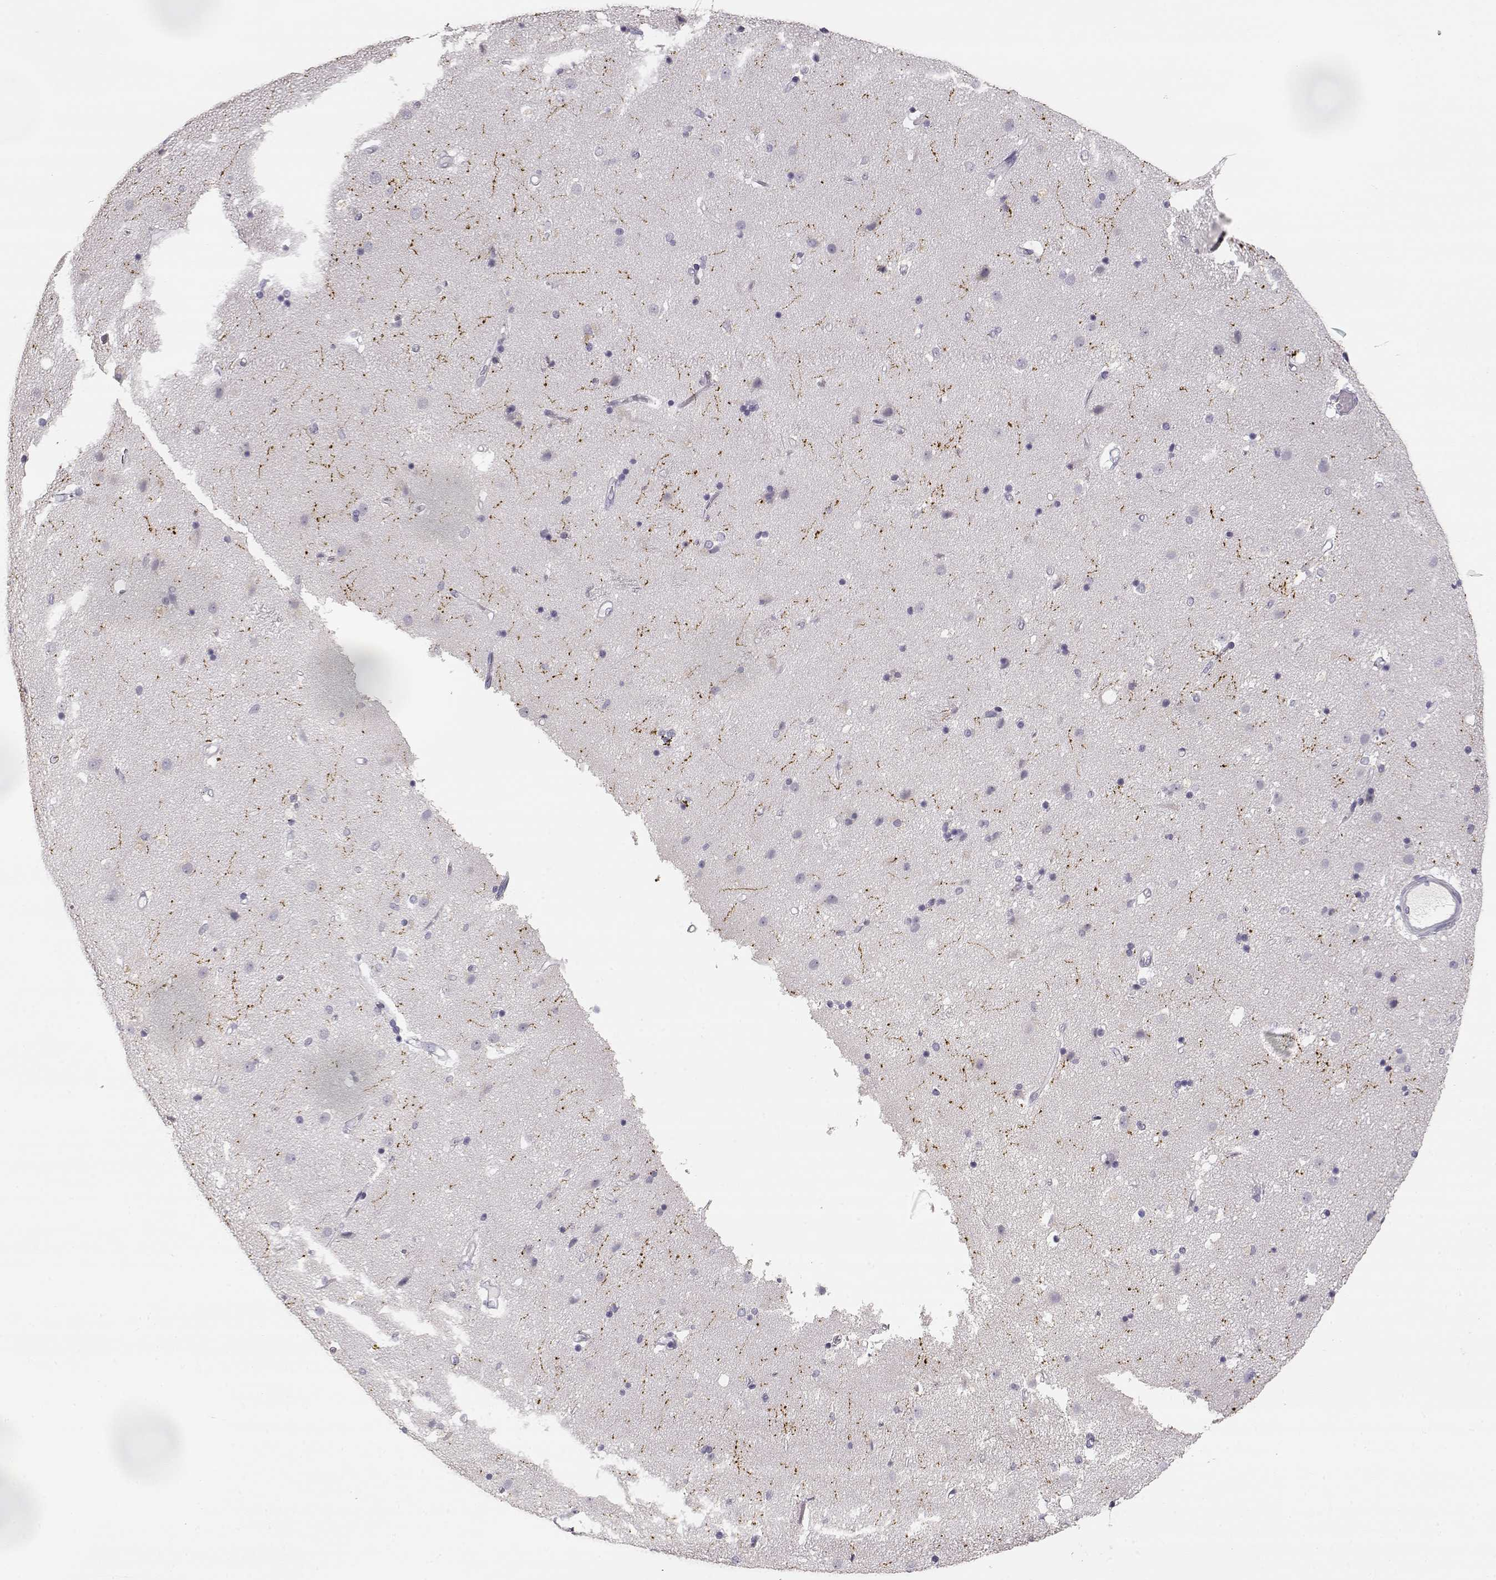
{"staining": {"intensity": "negative", "quantity": "none", "location": "none"}, "tissue": "caudate", "cell_type": "Glial cells", "image_type": "normal", "snomed": [{"axis": "morphology", "description": "Normal tissue, NOS"}, {"axis": "topography", "description": "Lateral ventricle wall"}], "caption": "High magnification brightfield microscopy of normal caudate stained with DAB (brown) and counterstained with hematoxylin (blue): glial cells show no significant positivity. Brightfield microscopy of immunohistochemistry (IHC) stained with DAB (3,3'-diaminobenzidine) (brown) and hematoxylin (blue), captured at high magnification.", "gene": "TPH2", "patient": {"sex": "female", "age": 71}}